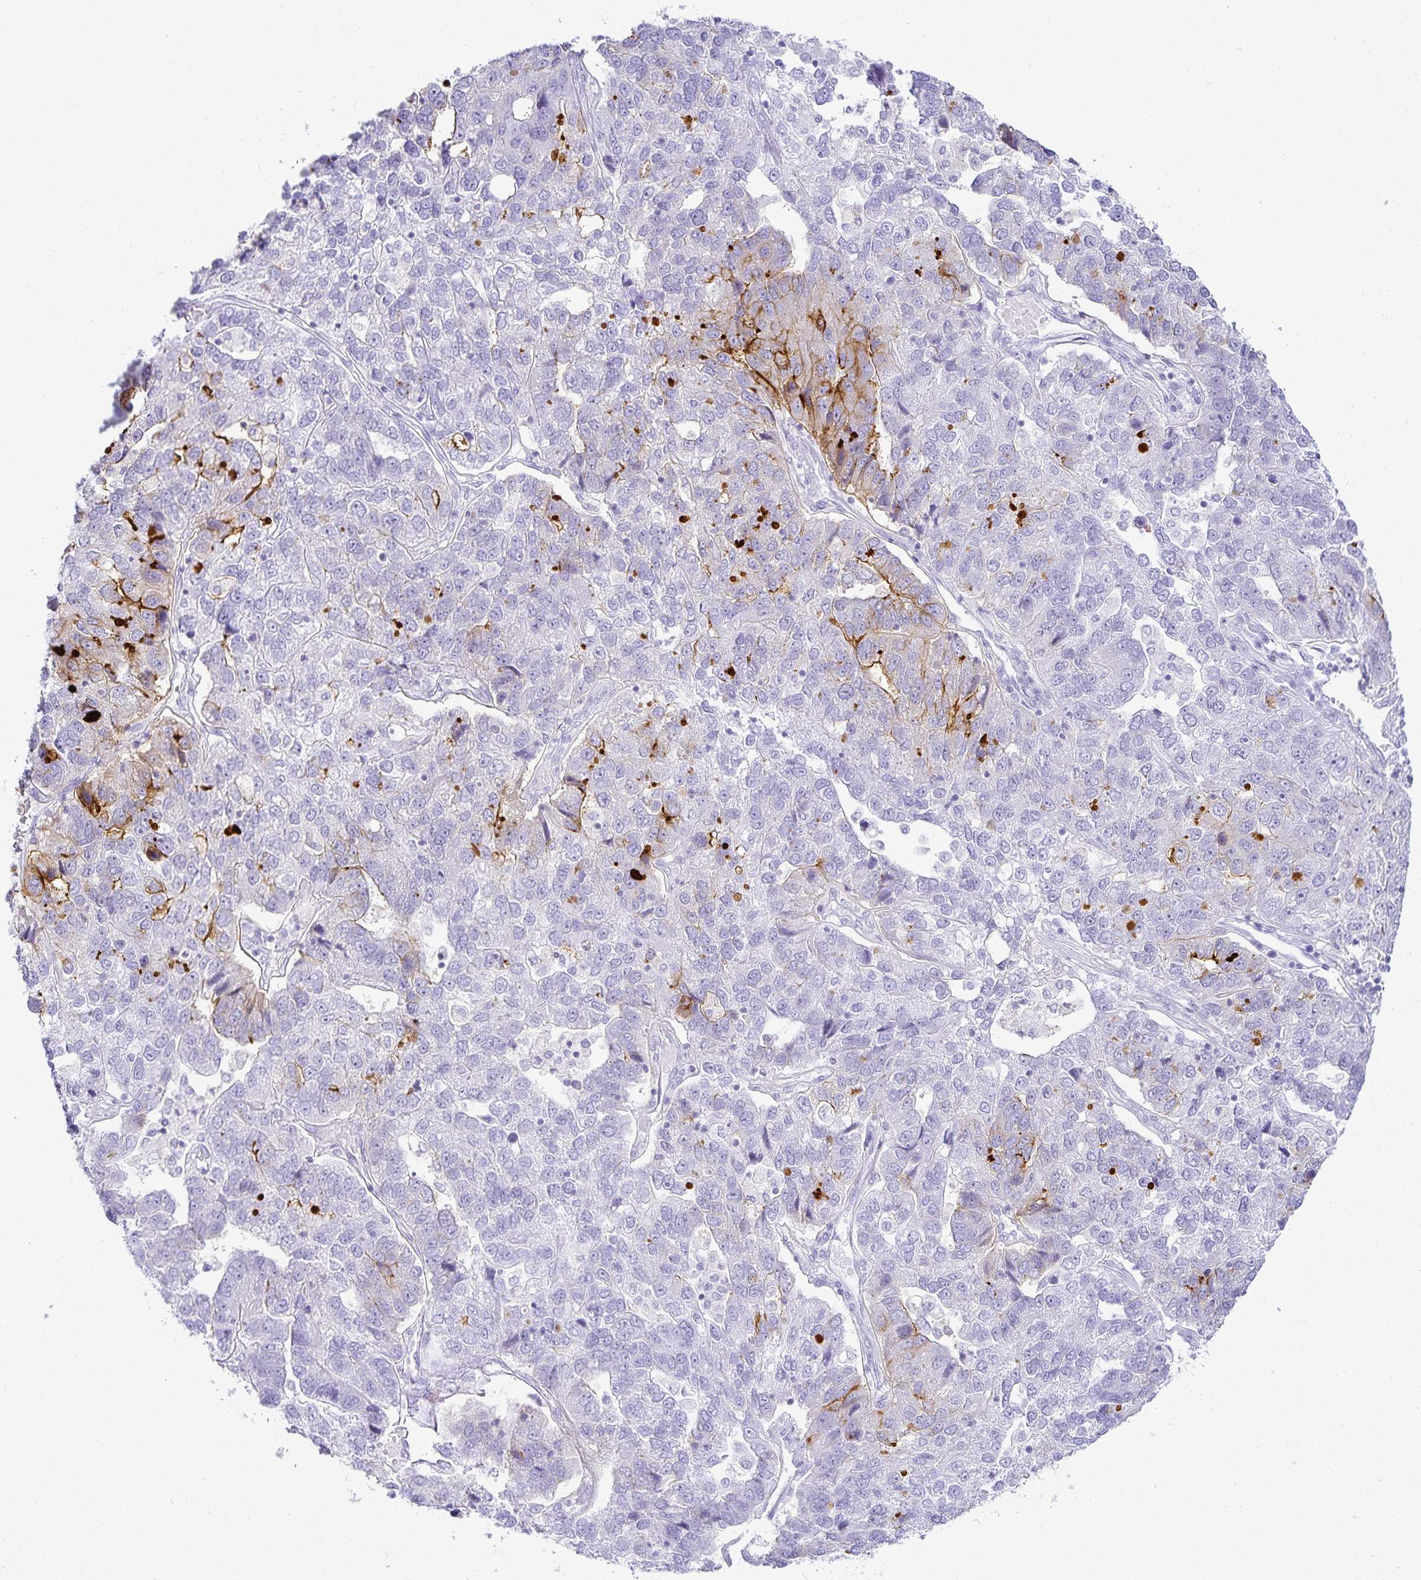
{"staining": {"intensity": "strong", "quantity": "25%-75%", "location": "cytoplasmic/membranous"}, "tissue": "pancreatic cancer", "cell_type": "Tumor cells", "image_type": "cancer", "snomed": [{"axis": "morphology", "description": "Adenocarcinoma, NOS"}, {"axis": "topography", "description": "Pancreas"}], "caption": "Adenocarcinoma (pancreatic) stained with a protein marker exhibits strong staining in tumor cells.", "gene": "GP2", "patient": {"sex": "female", "age": 61}}